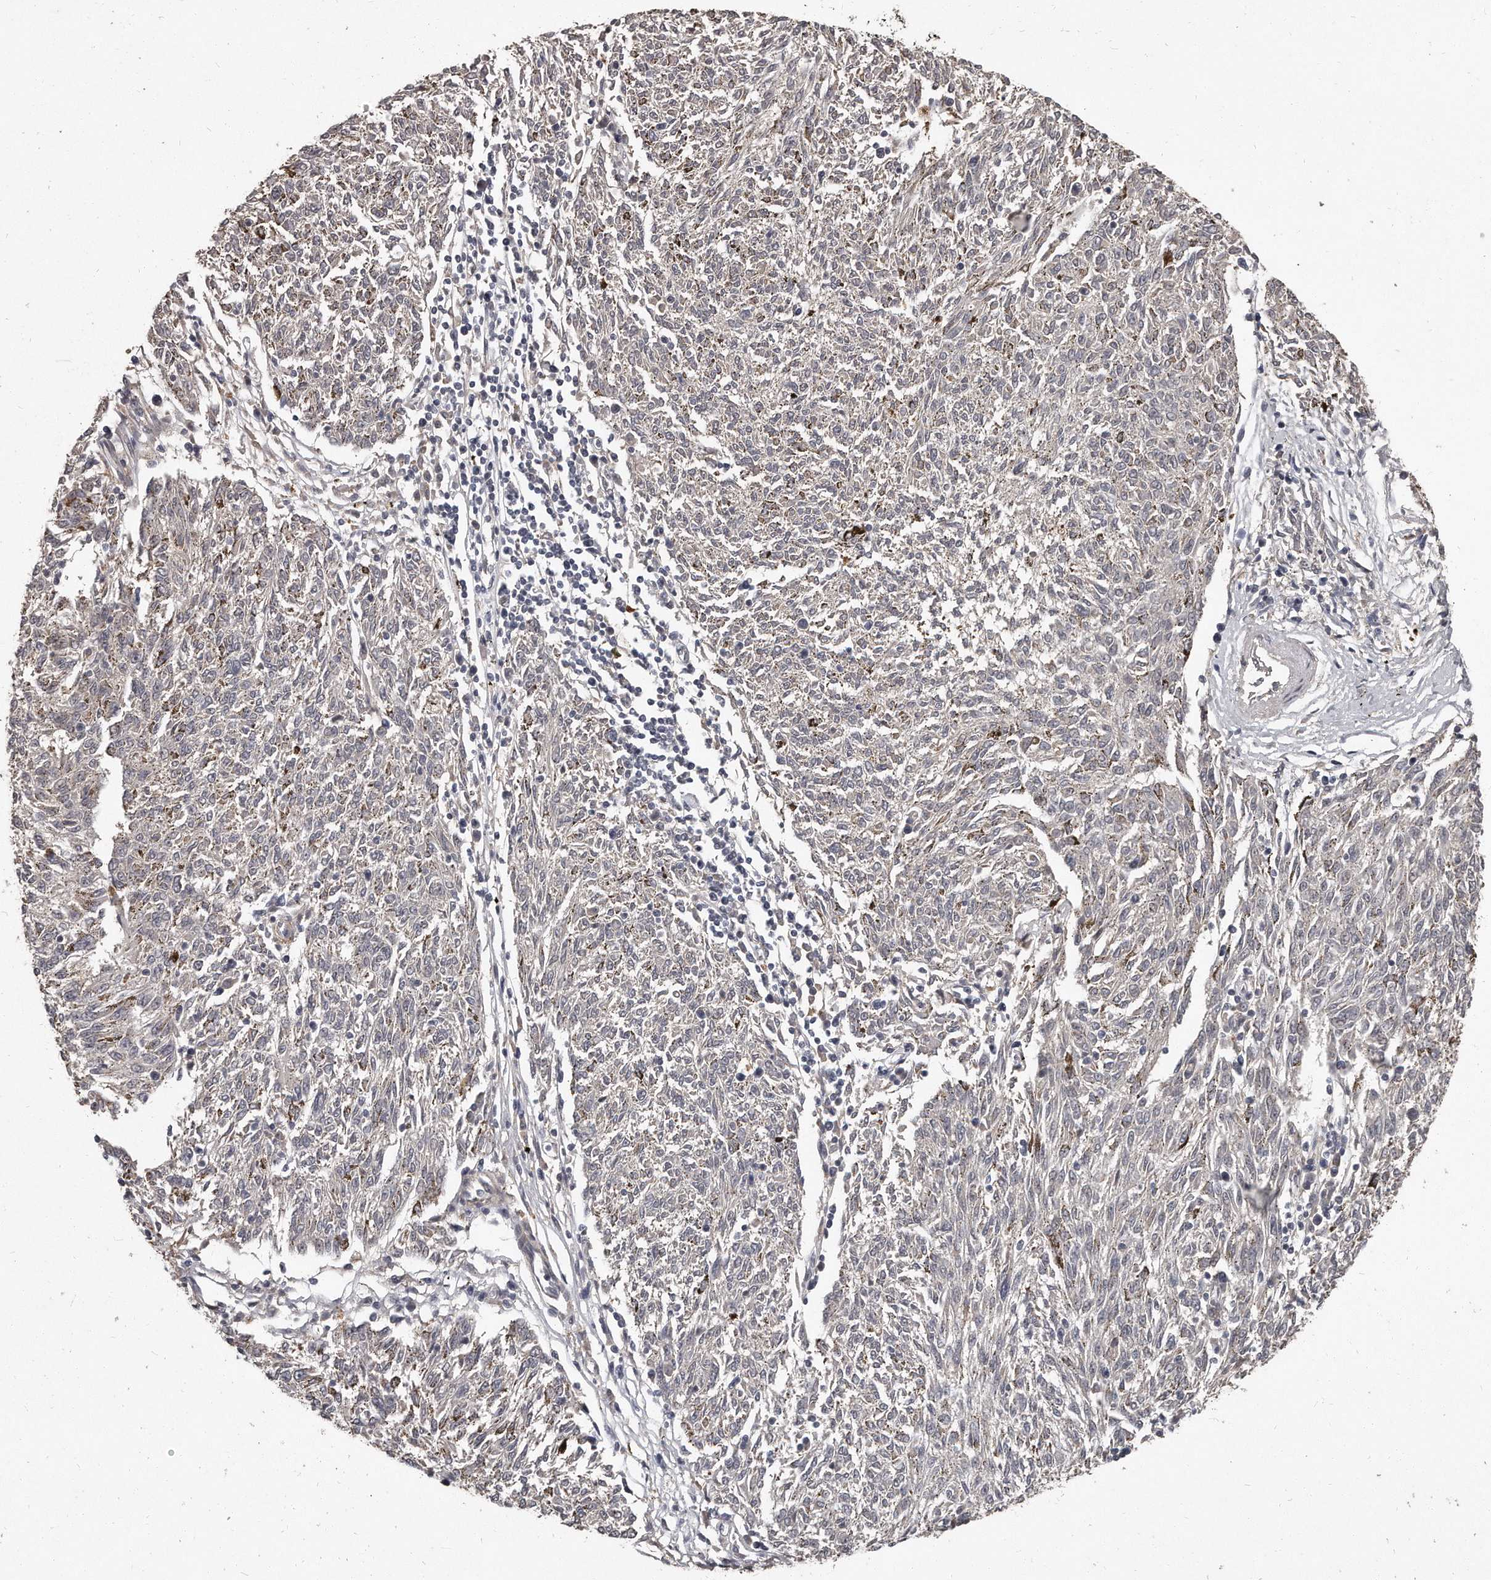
{"staining": {"intensity": "negative", "quantity": "none", "location": "none"}, "tissue": "melanoma", "cell_type": "Tumor cells", "image_type": "cancer", "snomed": [{"axis": "morphology", "description": "Malignant melanoma, NOS"}, {"axis": "topography", "description": "Skin"}], "caption": "Tumor cells are negative for brown protein staining in melanoma. (Brightfield microscopy of DAB IHC at high magnification).", "gene": "GRB10", "patient": {"sex": "female", "age": 72}}